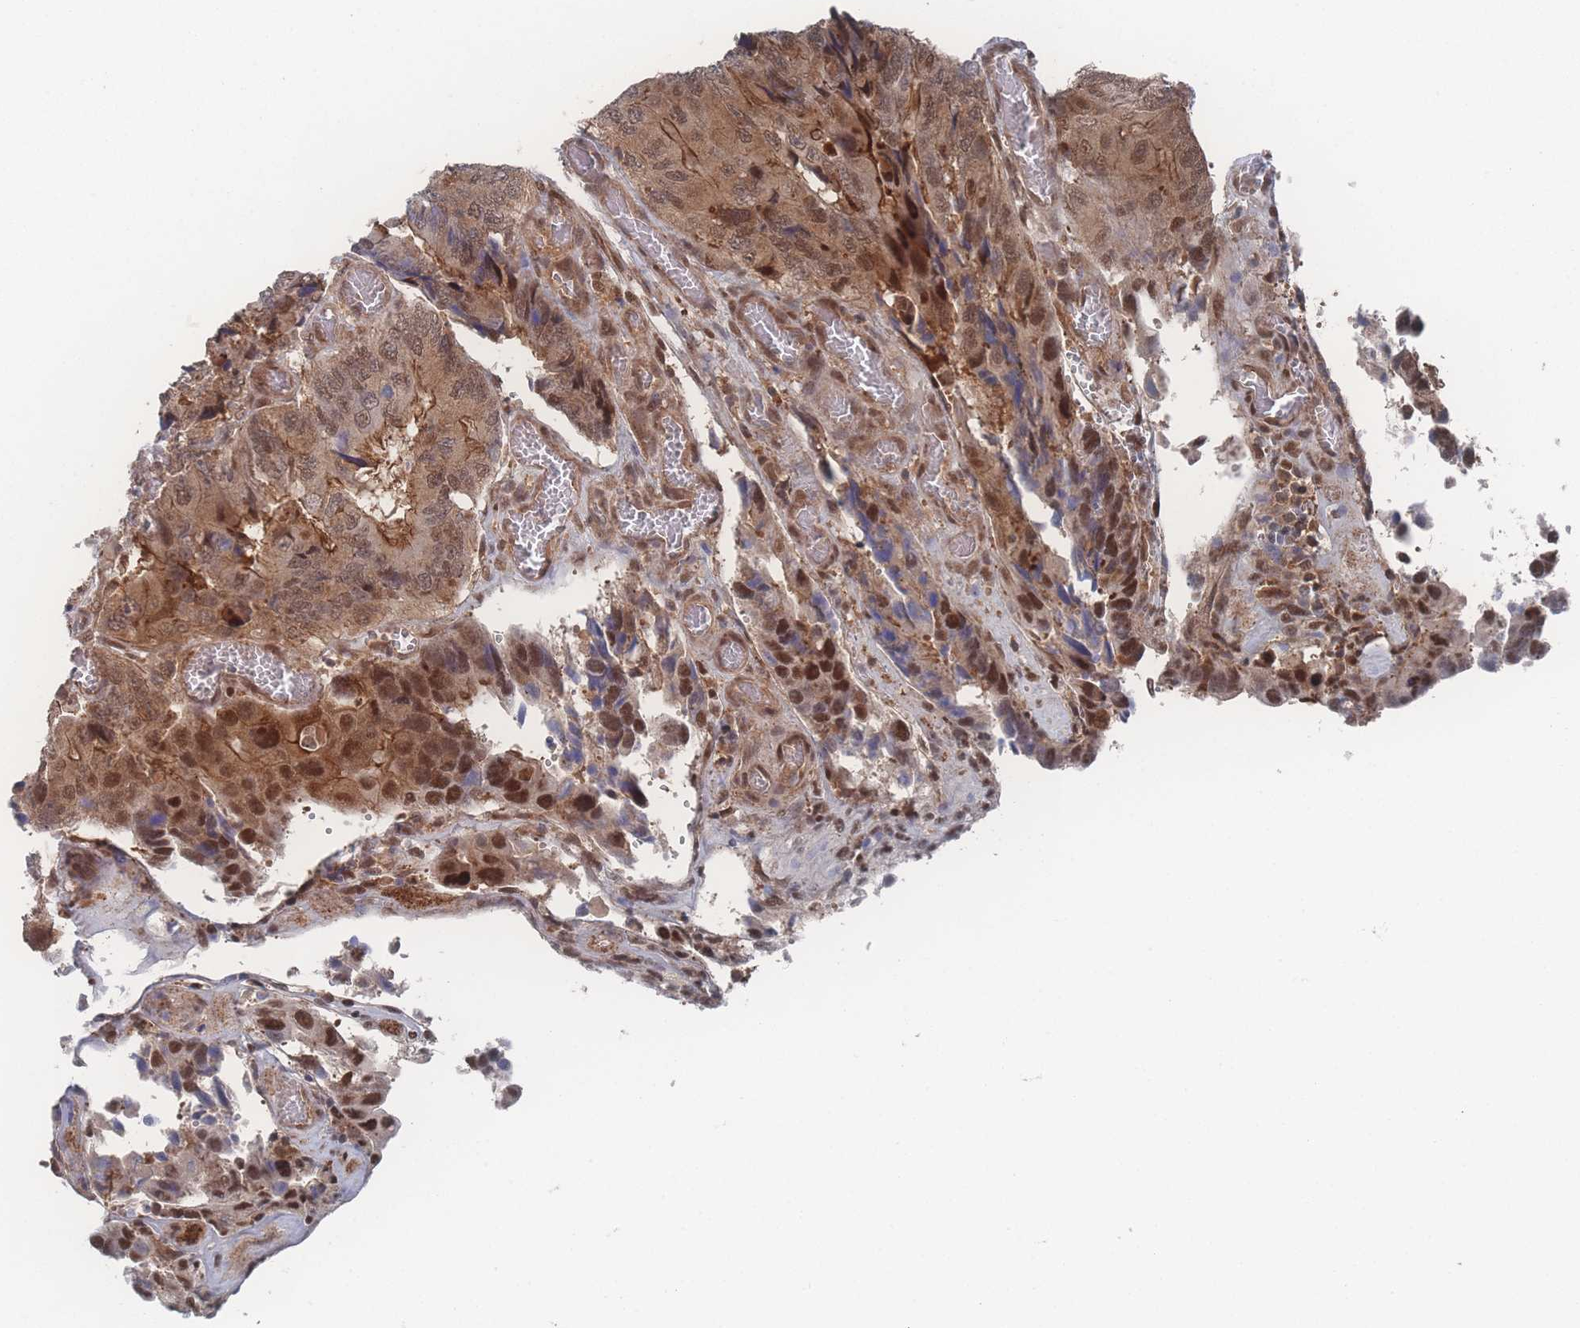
{"staining": {"intensity": "moderate", "quantity": ">75%", "location": "cytoplasmic/membranous,nuclear"}, "tissue": "colorectal cancer", "cell_type": "Tumor cells", "image_type": "cancer", "snomed": [{"axis": "morphology", "description": "Adenocarcinoma, NOS"}, {"axis": "topography", "description": "Colon"}], "caption": "The immunohistochemical stain highlights moderate cytoplasmic/membranous and nuclear expression in tumor cells of colorectal adenocarcinoma tissue. The staining was performed using DAB, with brown indicating positive protein expression. Nuclei are stained blue with hematoxylin.", "gene": "PSMA1", "patient": {"sex": "male", "age": 84}}